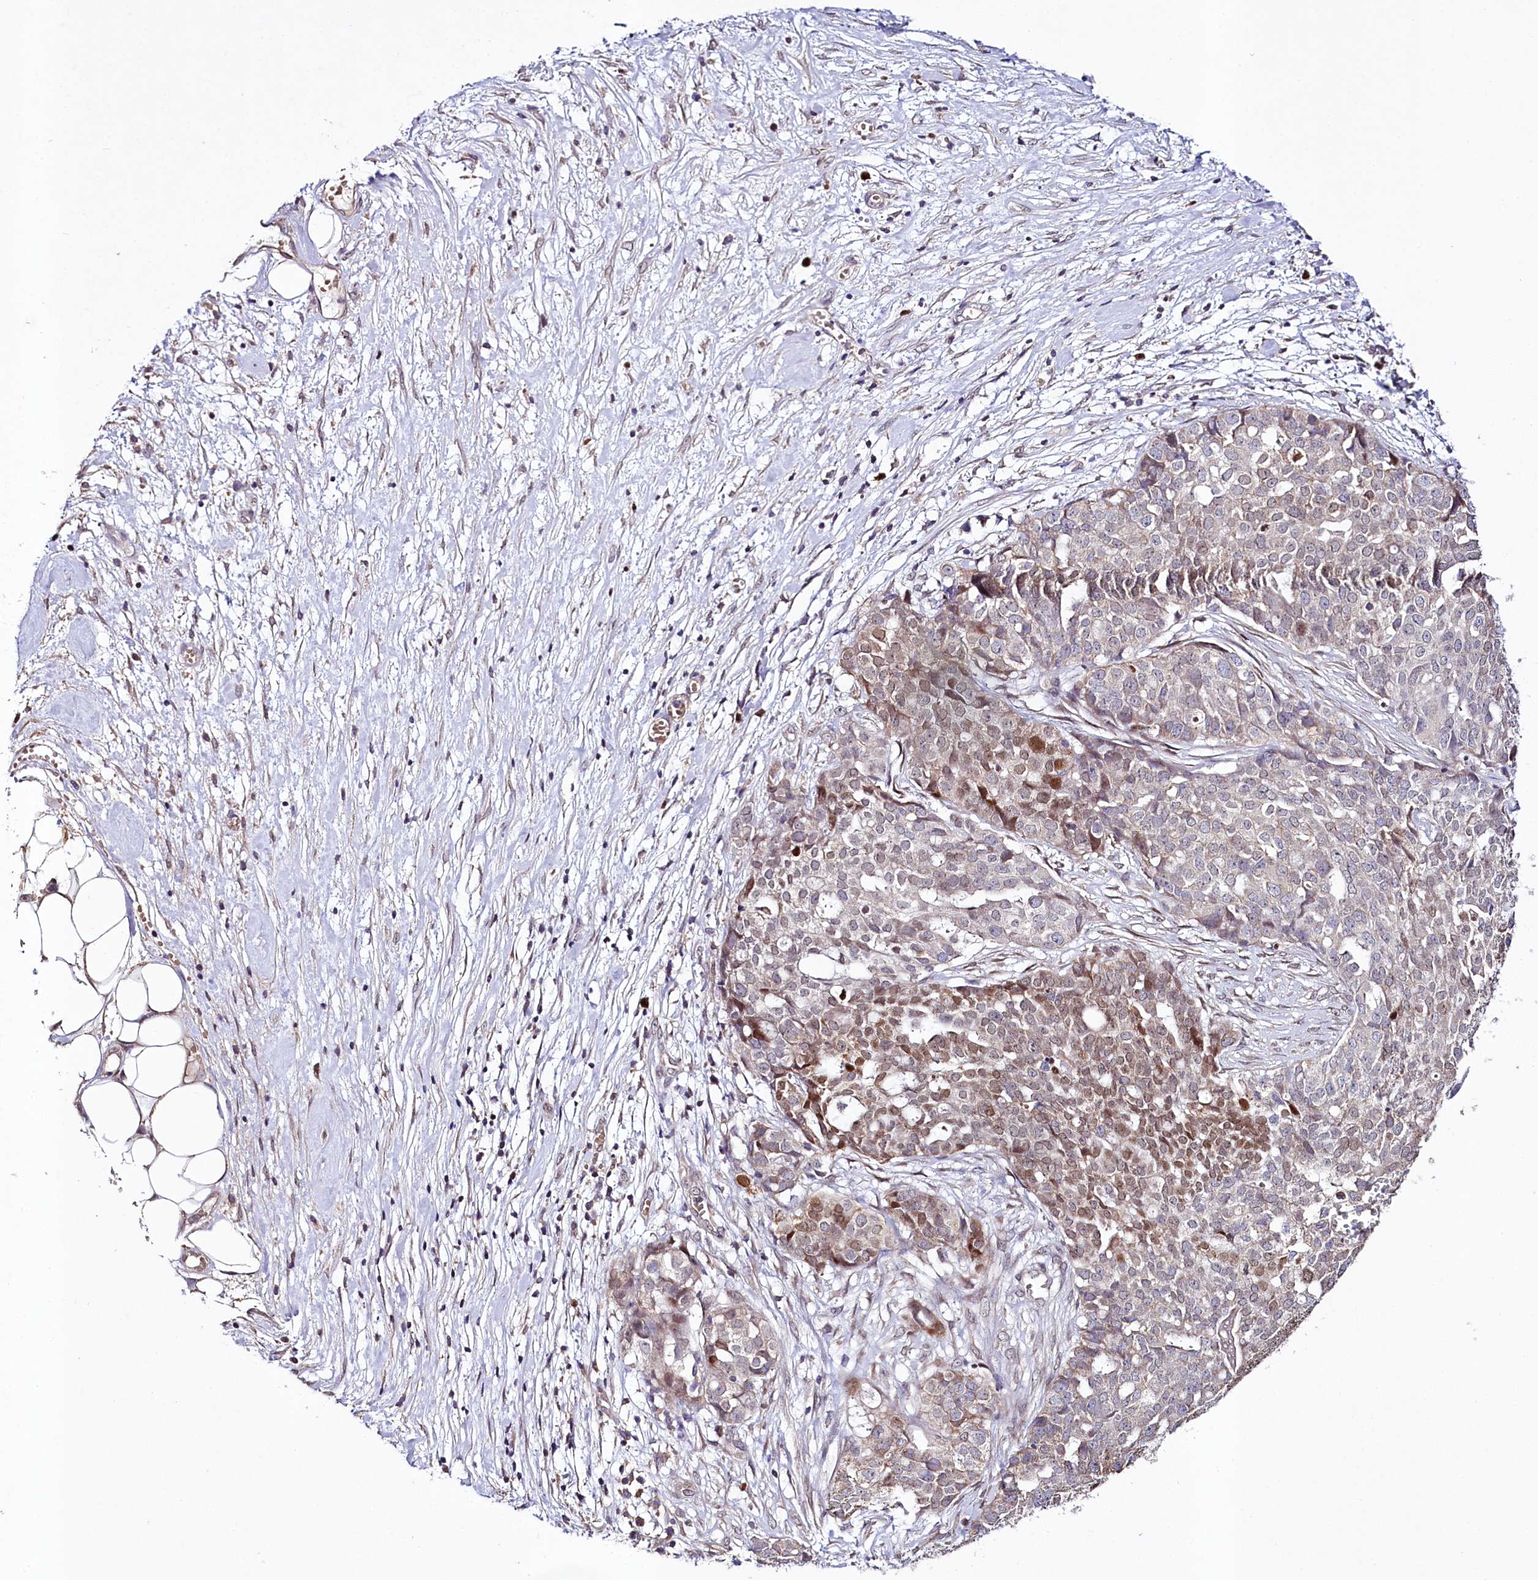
{"staining": {"intensity": "moderate", "quantity": "<25%", "location": "nuclear"}, "tissue": "ovarian cancer", "cell_type": "Tumor cells", "image_type": "cancer", "snomed": [{"axis": "morphology", "description": "Cystadenocarcinoma, serous, NOS"}, {"axis": "topography", "description": "Soft tissue"}, {"axis": "topography", "description": "Ovary"}], "caption": "An IHC image of tumor tissue is shown. Protein staining in brown shows moderate nuclear positivity in serous cystadenocarcinoma (ovarian) within tumor cells.", "gene": "ZNF226", "patient": {"sex": "female", "age": 57}}